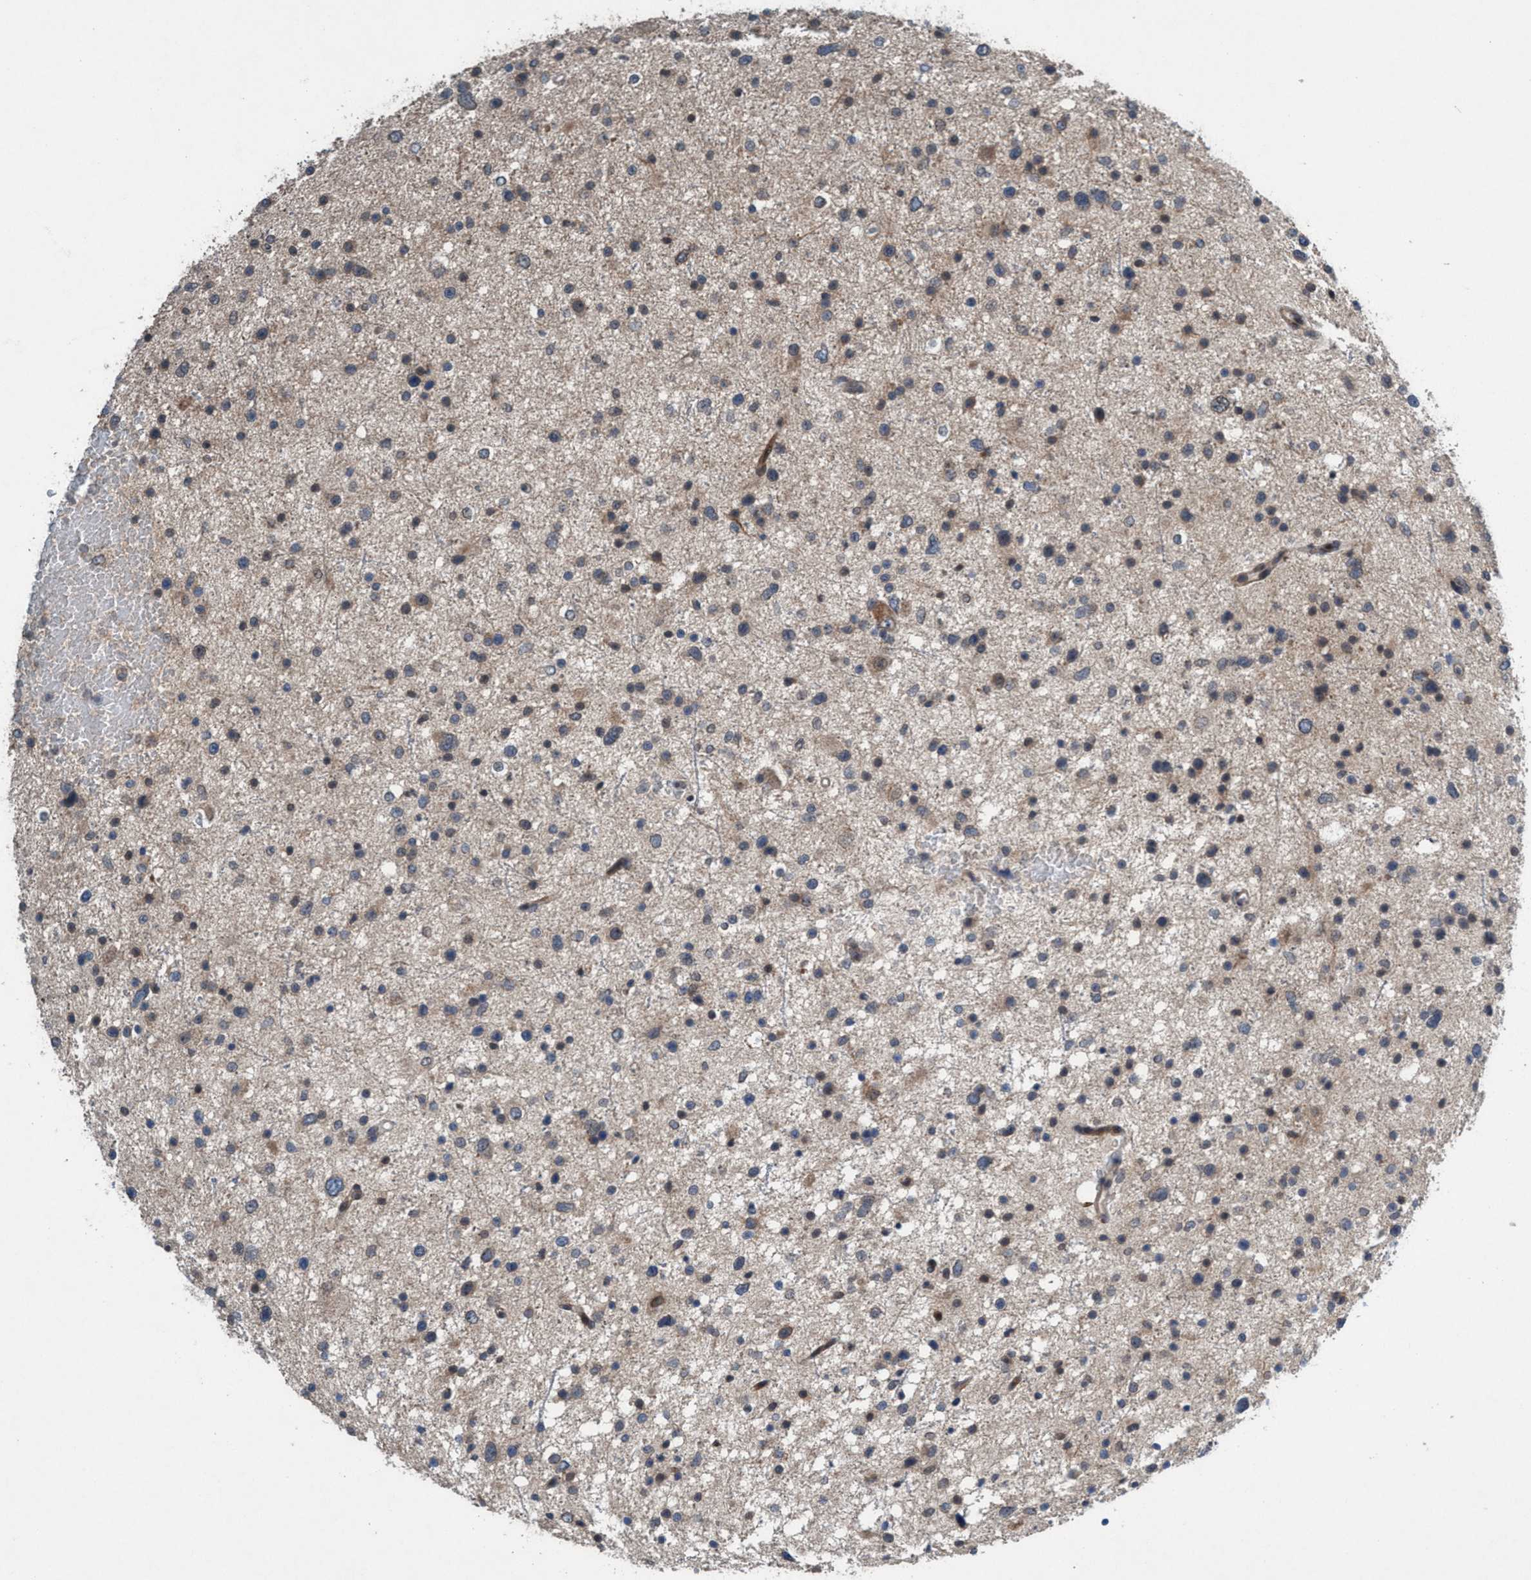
{"staining": {"intensity": "weak", "quantity": "25%-75%", "location": "cytoplasmic/membranous"}, "tissue": "glioma", "cell_type": "Tumor cells", "image_type": "cancer", "snomed": [{"axis": "morphology", "description": "Glioma, malignant, Low grade"}, {"axis": "topography", "description": "Brain"}], "caption": "Immunohistochemical staining of glioma displays low levels of weak cytoplasmic/membranous staining in about 25%-75% of tumor cells. (Brightfield microscopy of DAB IHC at high magnification).", "gene": "NISCH", "patient": {"sex": "female", "age": 37}}